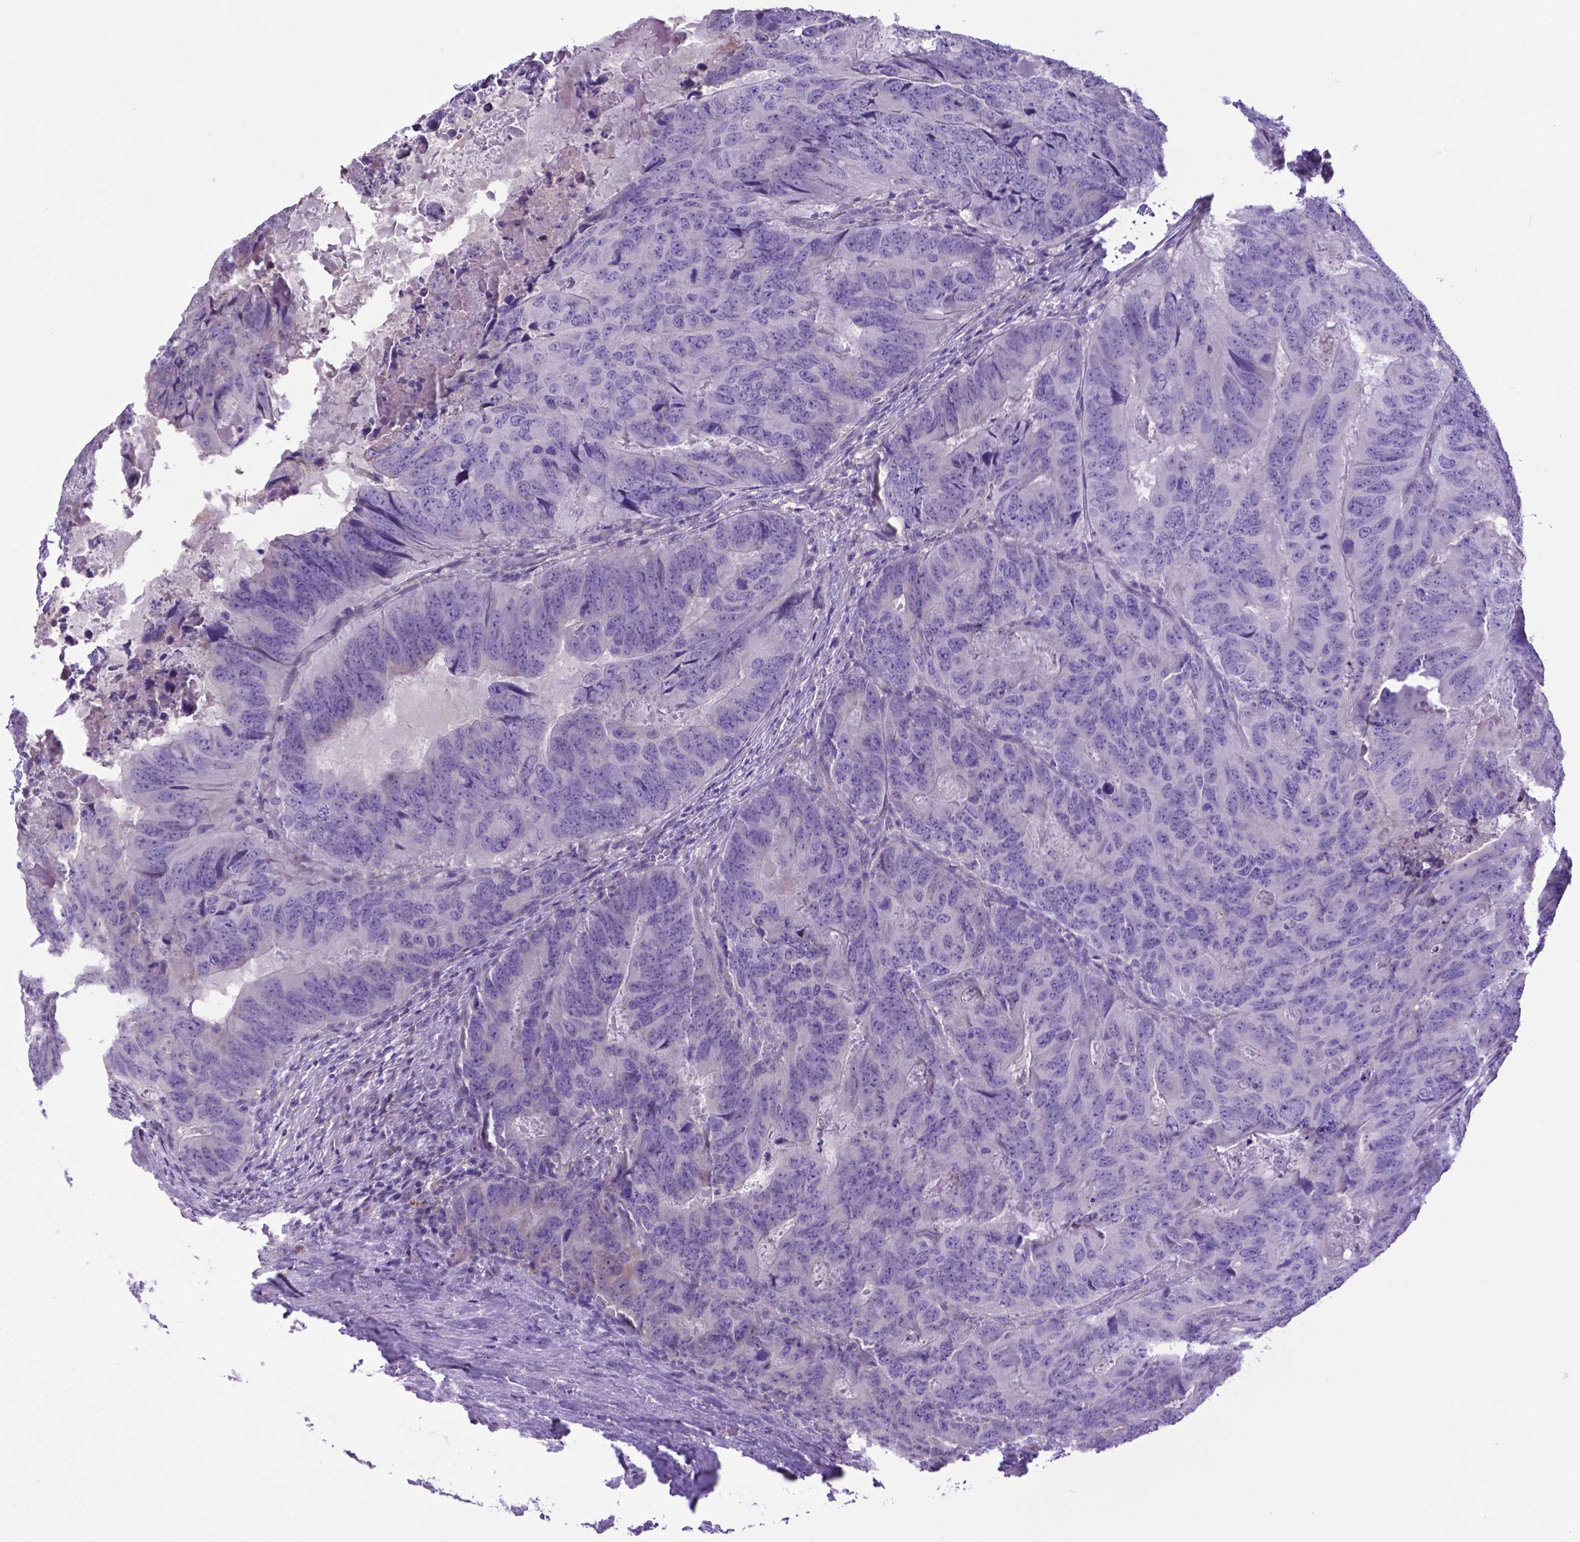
{"staining": {"intensity": "negative", "quantity": "none", "location": "none"}, "tissue": "colorectal cancer", "cell_type": "Tumor cells", "image_type": "cancer", "snomed": [{"axis": "morphology", "description": "Adenocarcinoma, NOS"}, {"axis": "topography", "description": "Colon"}], "caption": "A photomicrograph of colorectal cancer (adenocarcinoma) stained for a protein demonstrates no brown staining in tumor cells.", "gene": "ADRA2B", "patient": {"sex": "male", "age": 79}}